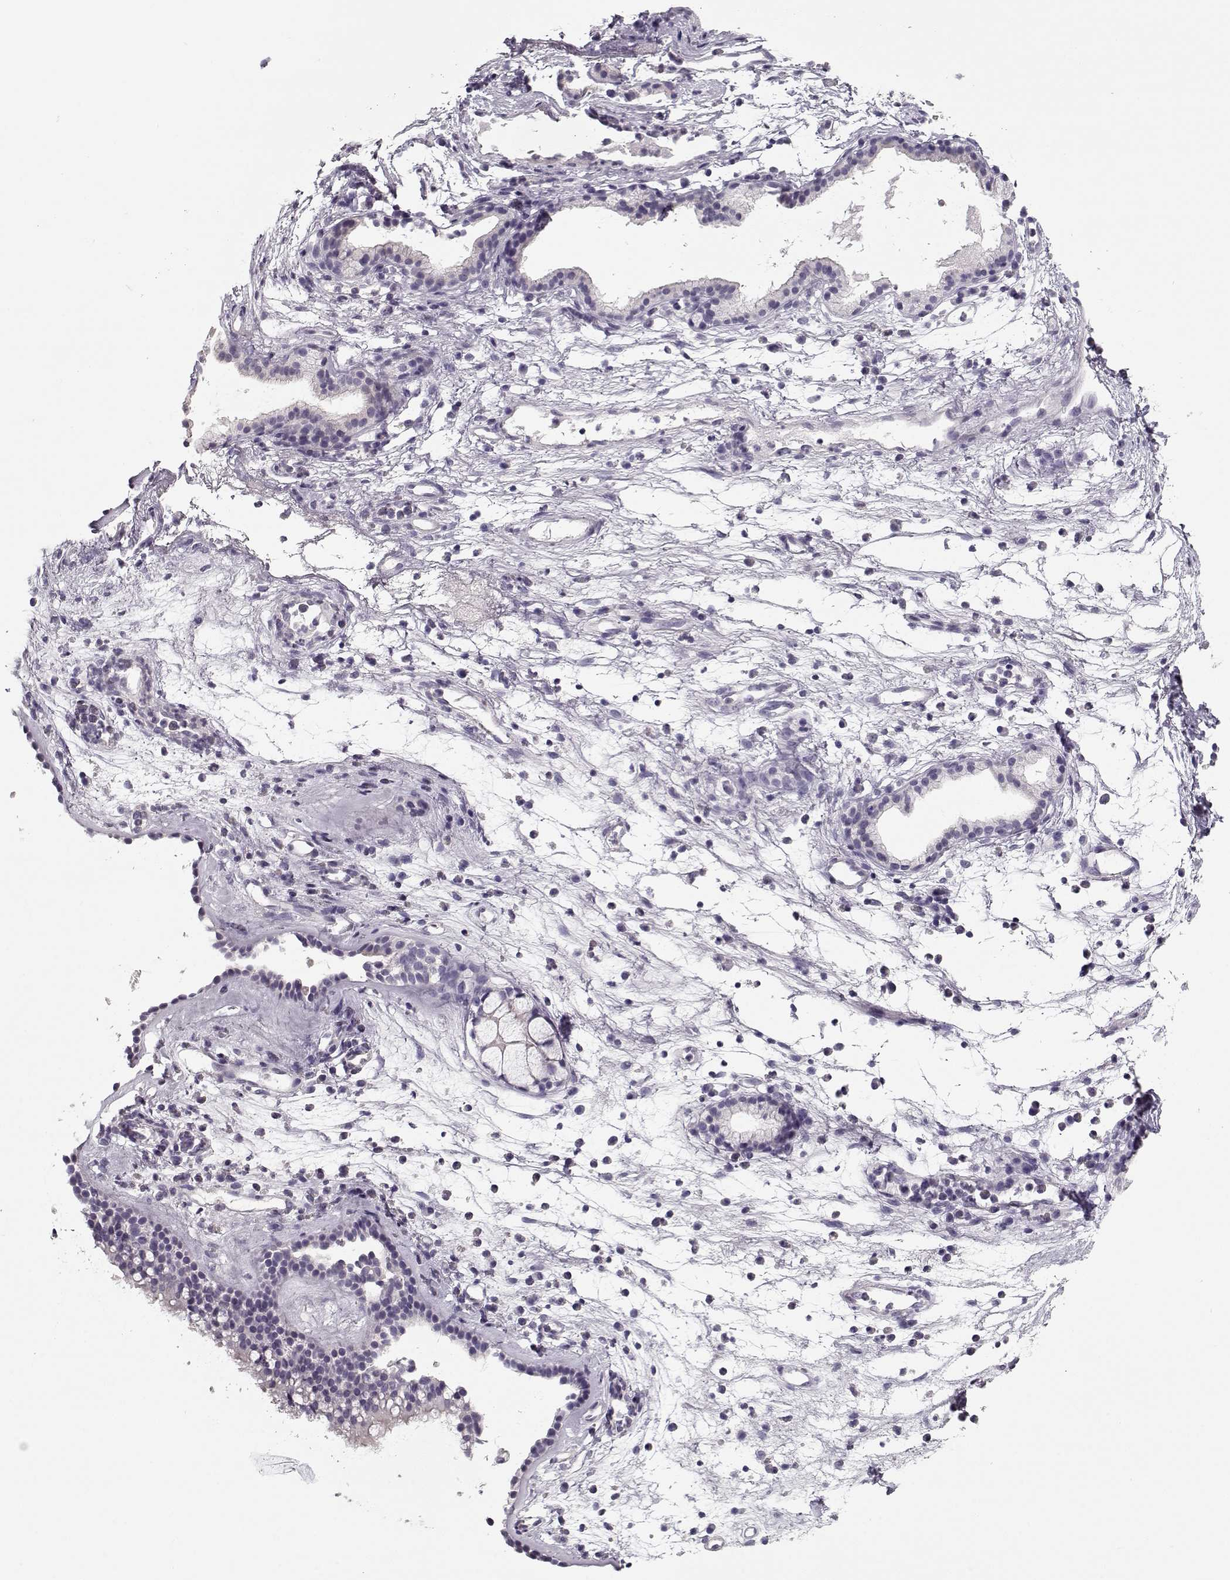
{"staining": {"intensity": "negative", "quantity": "none", "location": "none"}, "tissue": "nasopharynx", "cell_type": "Respiratory epithelial cells", "image_type": "normal", "snomed": [{"axis": "morphology", "description": "Normal tissue, NOS"}, {"axis": "topography", "description": "Nasopharynx"}], "caption": "Immunohistochemistry (IHC) of unremarkable nasopharynx exhibits no positivity in respiratory epithelial cells.", "gene": "CCDC136", "patient": {"sex": "male", "age": 77}}